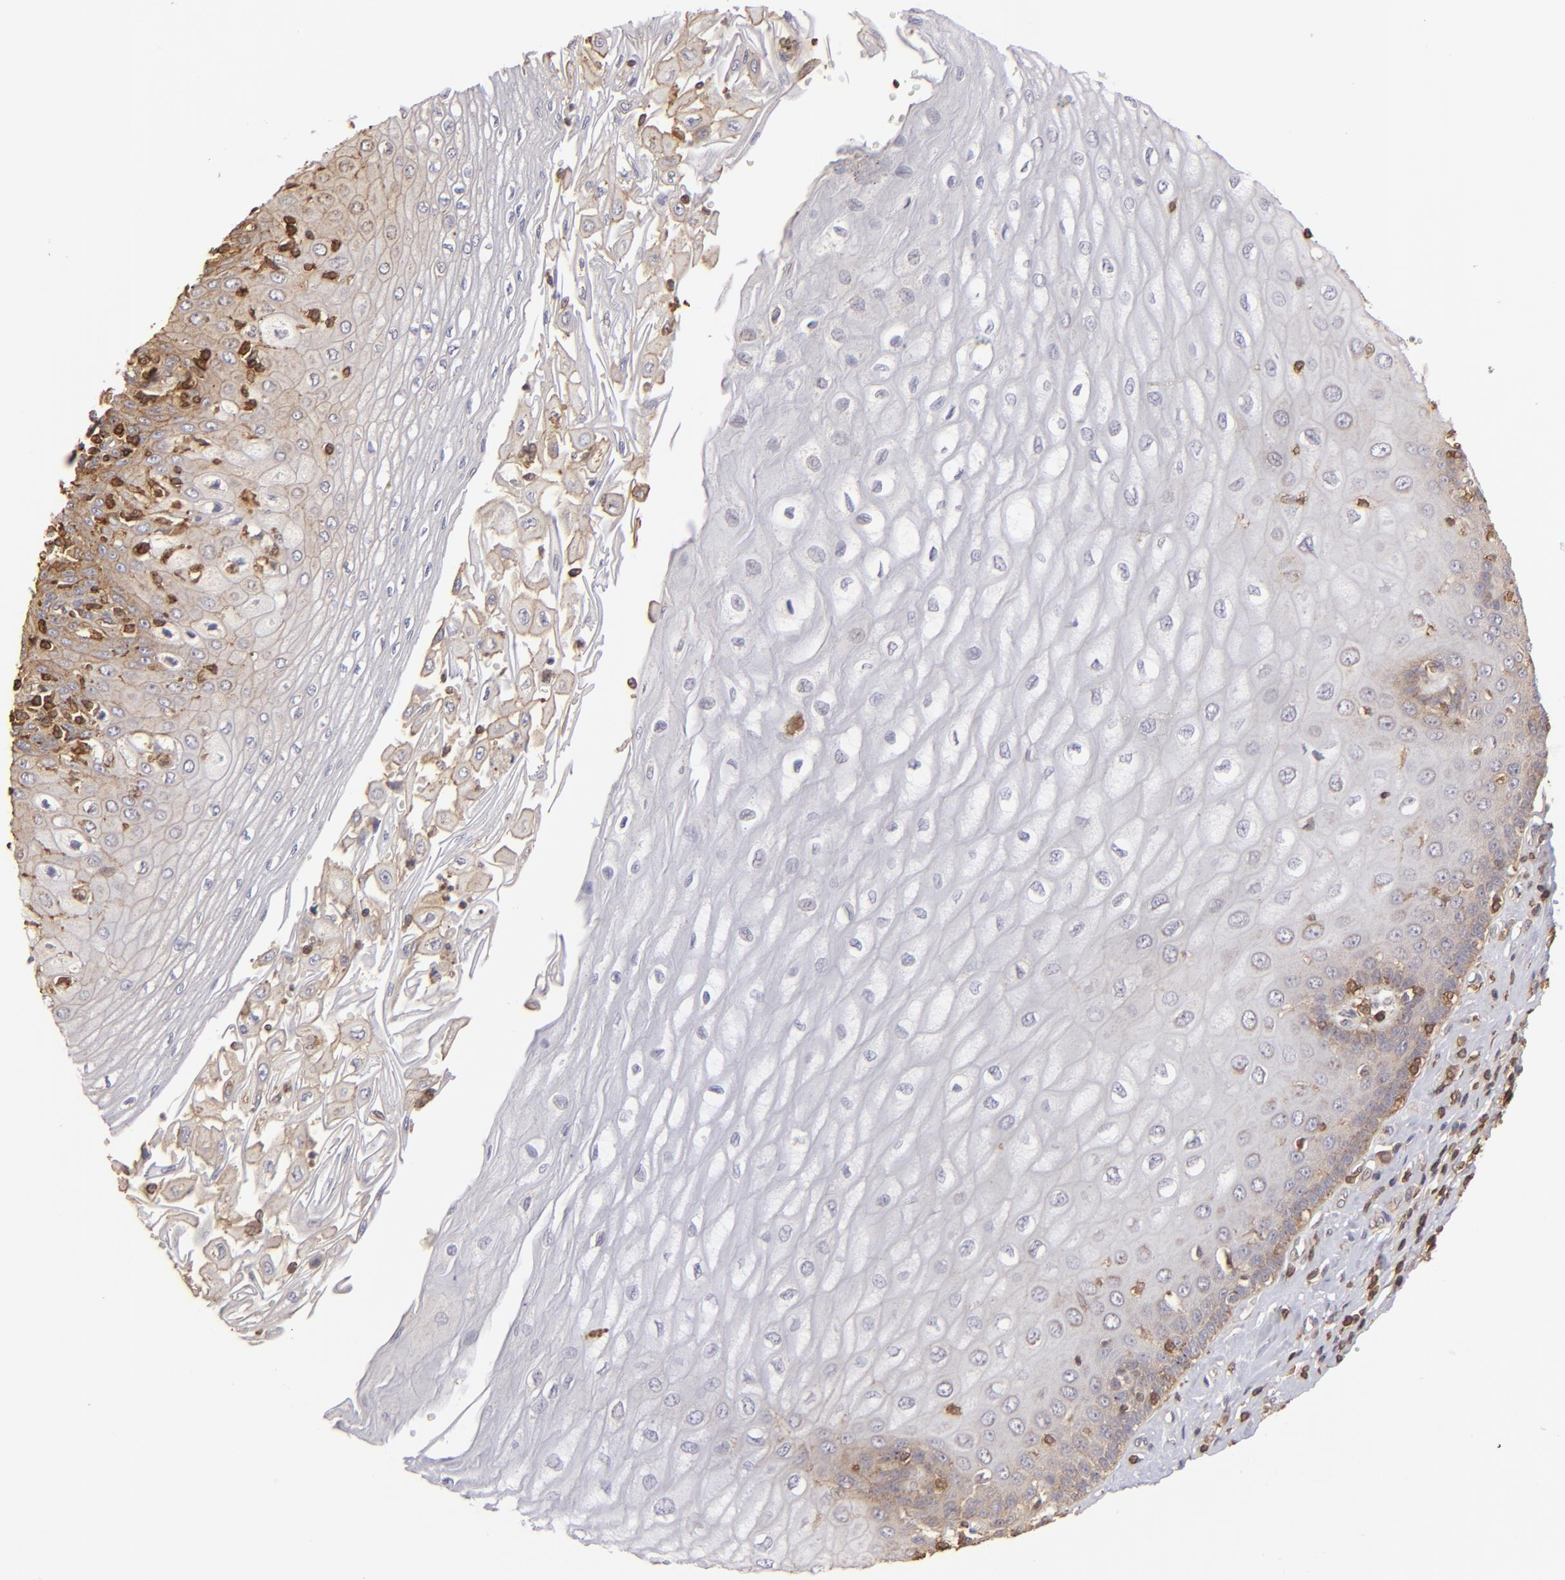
{"staining": {"intensity": "weak", "quantity": "<25%", "location": "cytoplasmic/membranous"}, "tissue": "esophagus", "cell_type": "Squamous epithelial cells", "image_type": "normal", "snomed": [{"axis": "morphology", "description": "Normal tissue, NOS"}, {"axis": "topography", "description": "Esophagus"}], "caption": "Immunohistochemistry image of benign human esophagus stained for a protein (brown), which demonstrates no positivity in squamous epithelial cells.", "gene": "ACTB", "patient": {"sex": "male", "age": 62}}